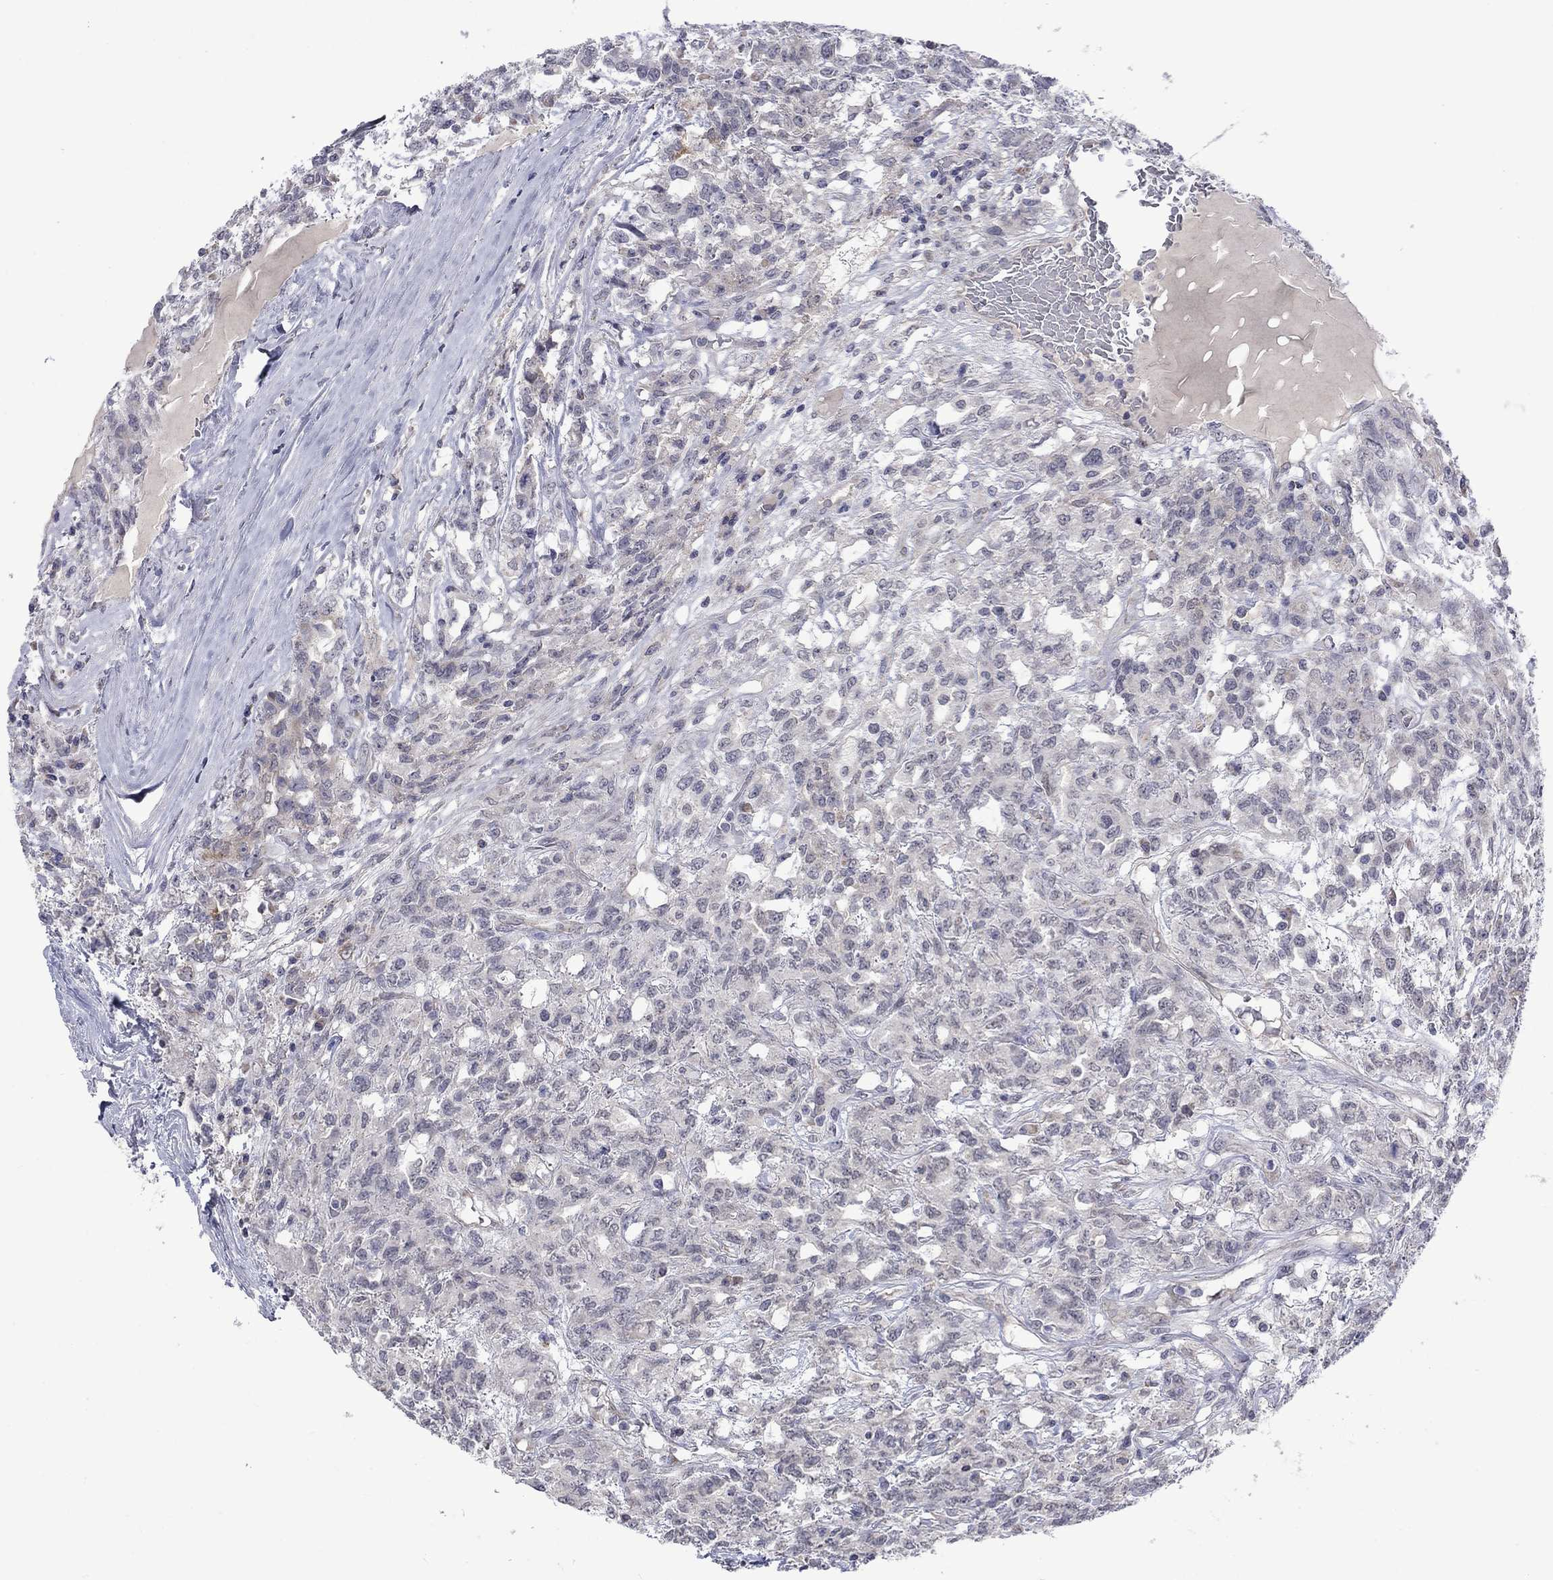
{"staining": {"intensity": "negative", "quantity": "none", "location": "none"}, "tissue": "testis cancer", "cell_type": "Tumor cells", "image_type": "cancer", "snomed": [{"axis": "morphology", "description": "Seminoma, NOS"}, {"axis": "topography", "description": "Testis"}], "caption": "An immunohistochemistry (IHC) histopathology image of testis seminoma is shown. There is no staining in tumor cells of testis seminoma.", "gene": "KCNJ16", "patient": {"sex": "male", "age": 52}}